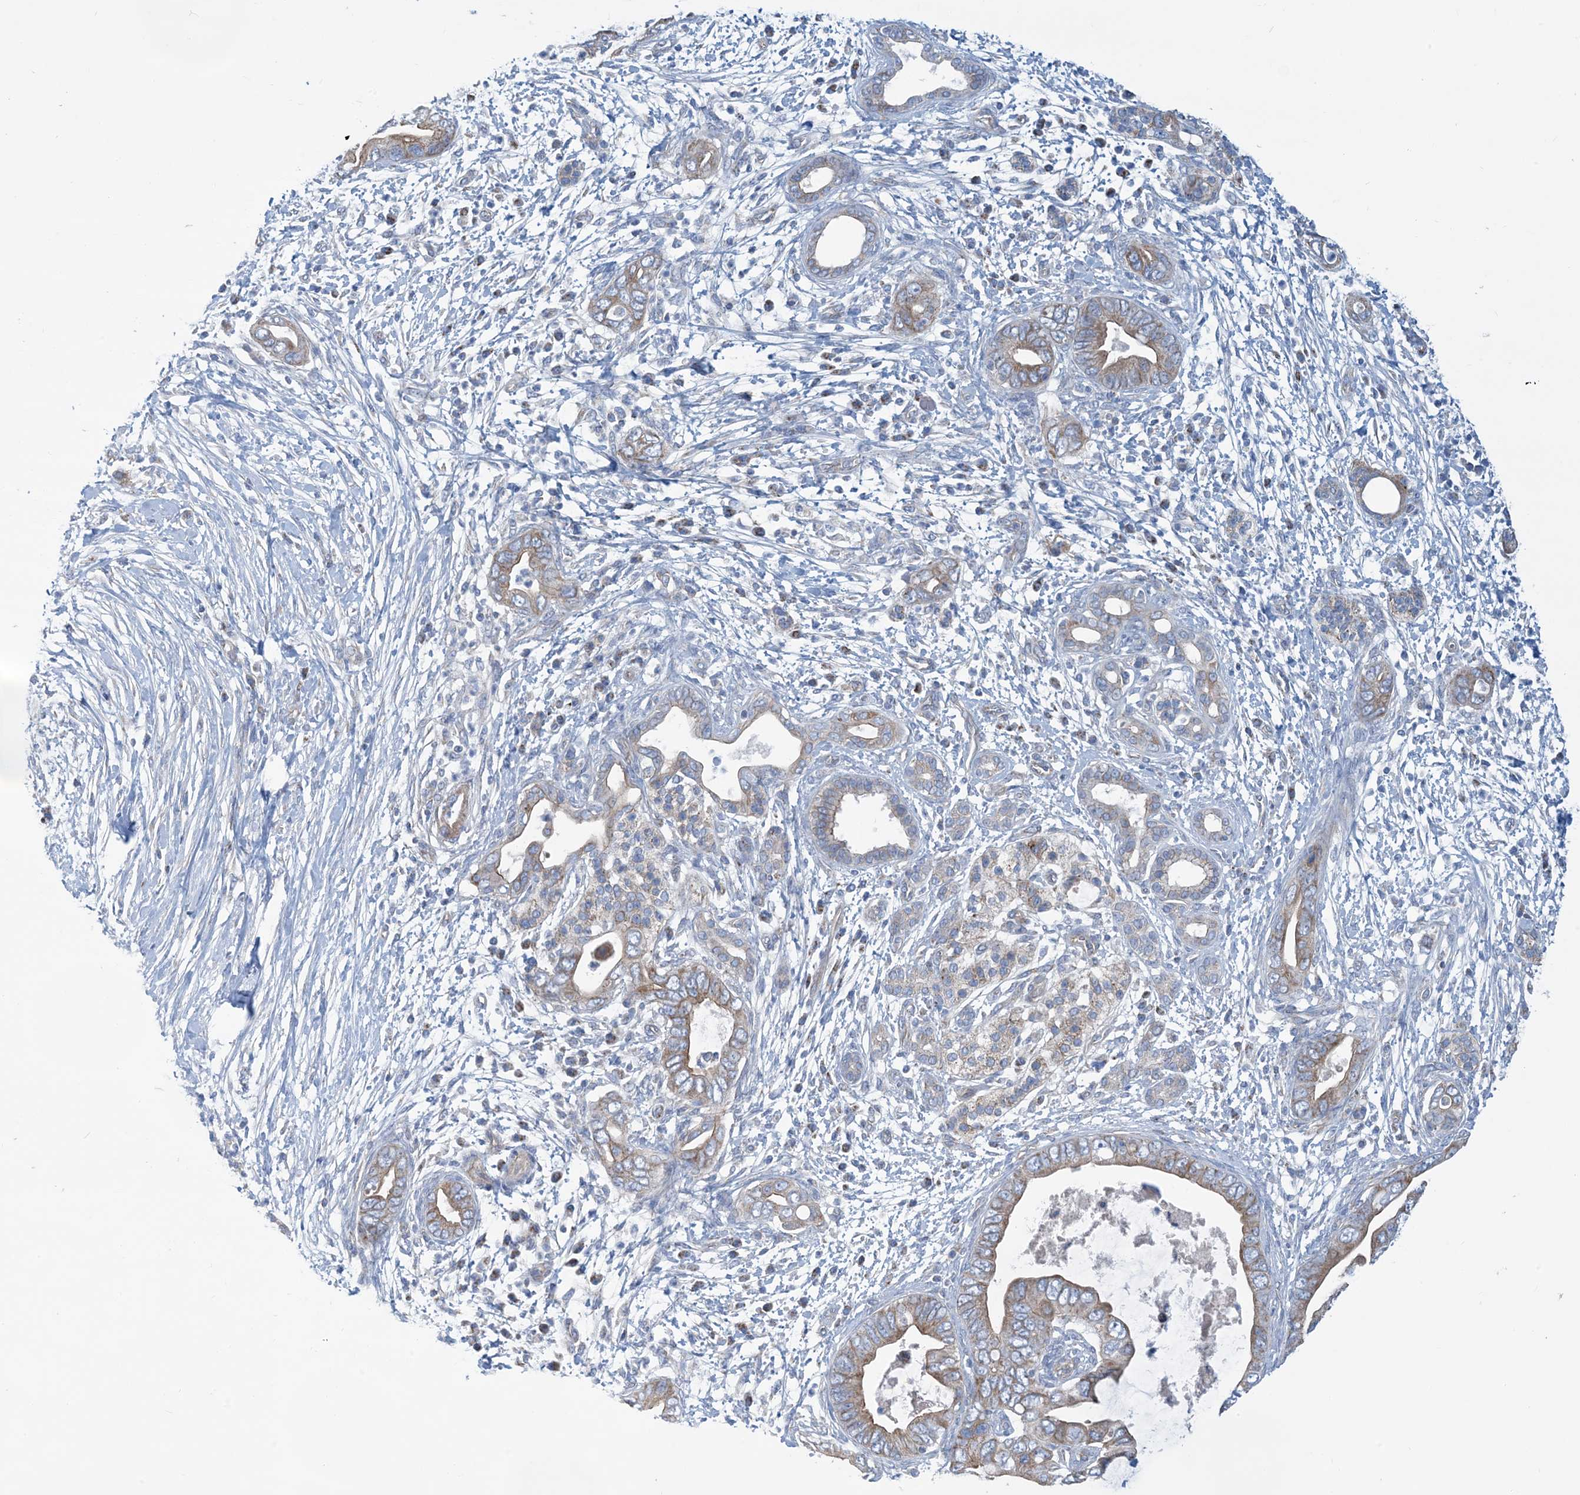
{"staining": {"intensity": "moderate", "quantity": "25%-75%", "location": "cytoplasmic/membranous"}, "tissue": "pancreatic cancer", "cell_type": "Tumor cells", "image_type": "cancer", "snomed": [{"axis": "morphology", "description": "Adenocarcinoma, NOS"}, {"axis": "topography", "description": "Pancreas"}], "caption": "Immunohistochemistry (IHC) image of human adenocarcinoma (pancreatic) stained for a protein (brown), which shows medium levels of moderate cytoplasmic/membranous positivity in about 25%-75% of tumor cells.", "gene": "PHOSPHO2", "patient": {"sex": "male", "age": 75}}